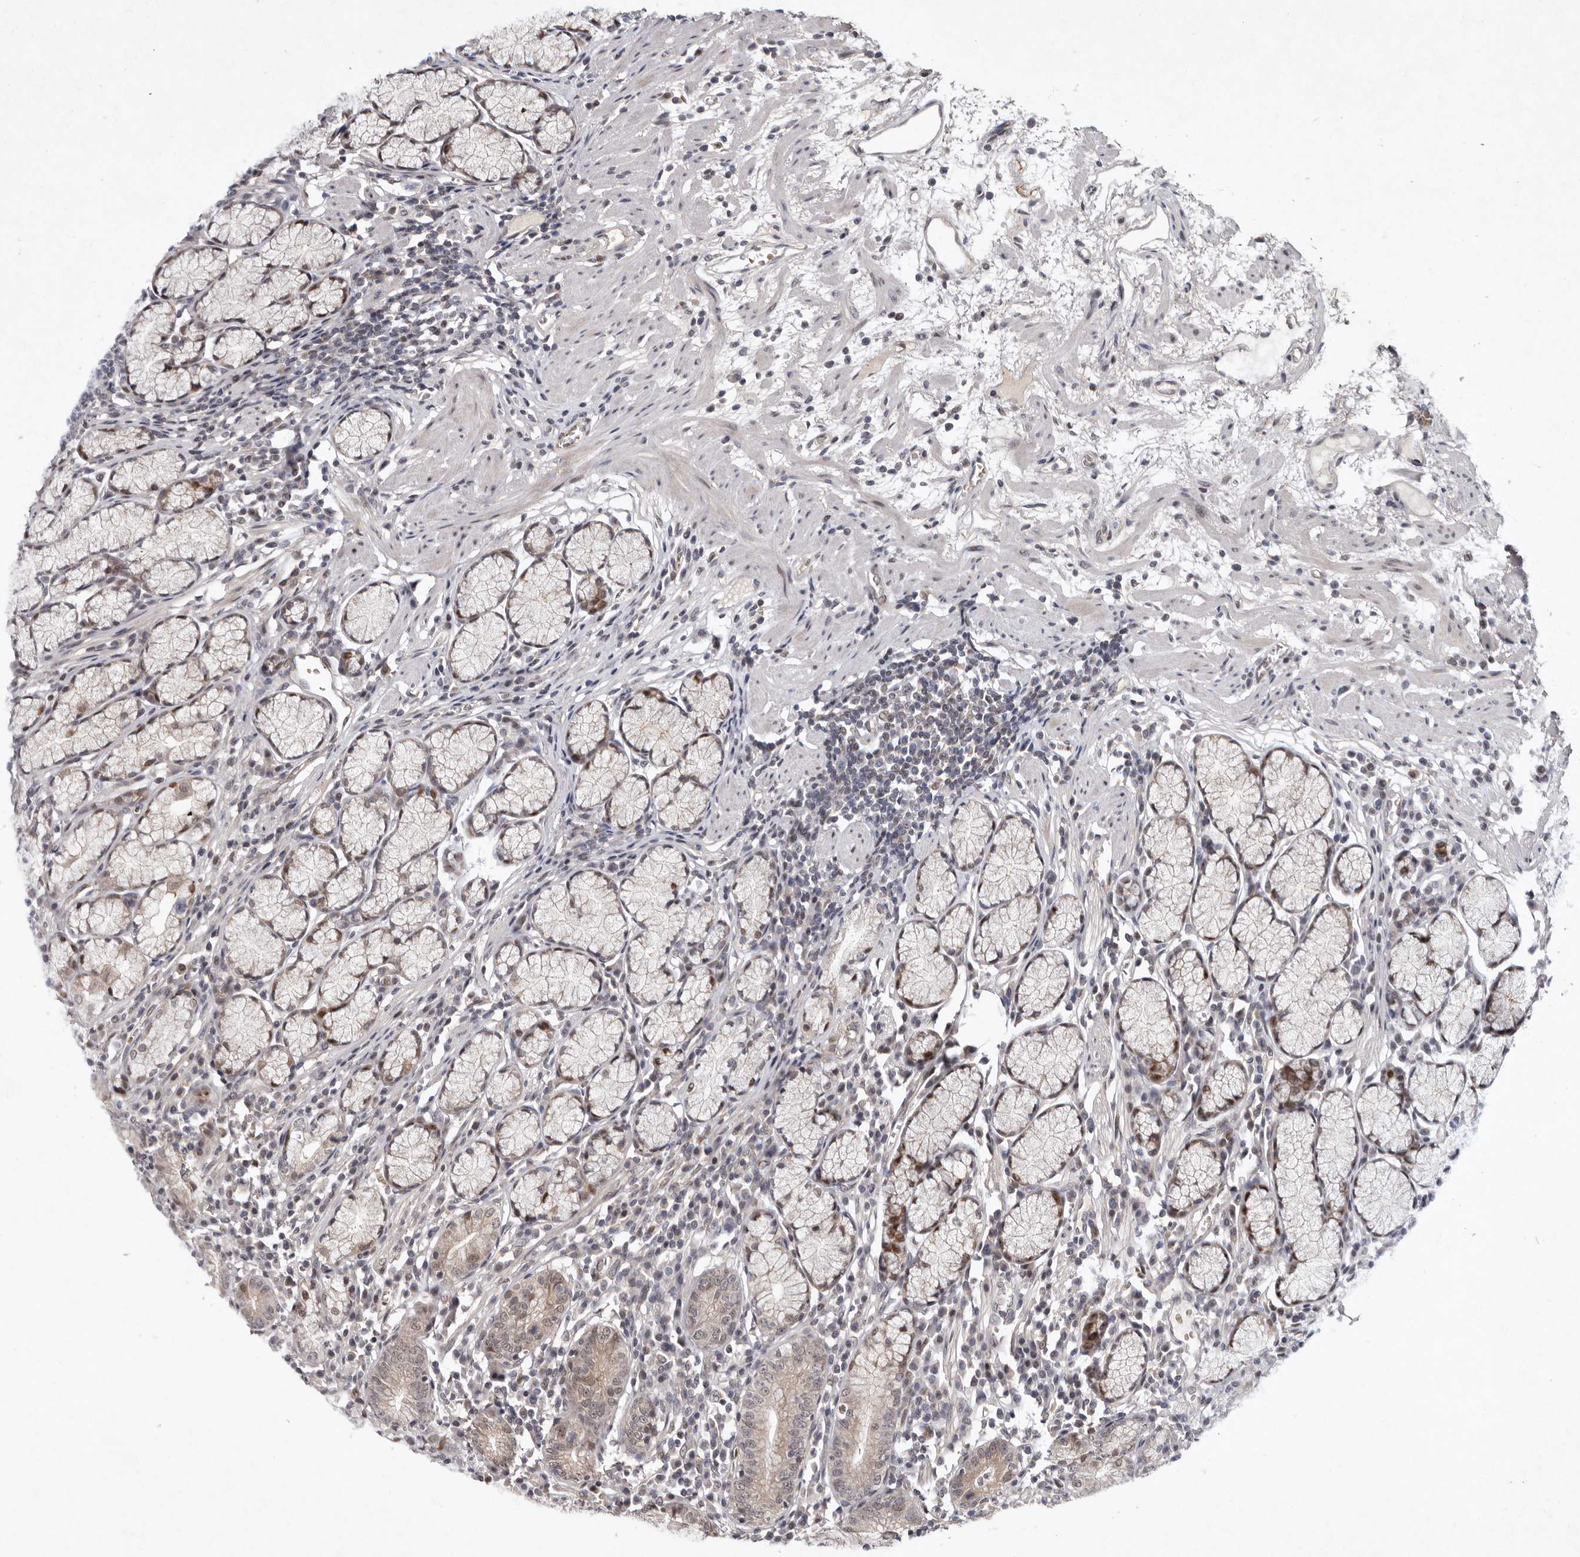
{"staining": {"intensity": "moderate", "quantity": "25%-75%", "location": "cytoplasmic/membranous,nuclear"}, "tissue": "stomach", "cell_type": "Glandular cells", "image_type": "normal", "snomed": [{"axis": "morphology", "description": "Normal tissue, NOS"}, {"axis": "topography", "description": "Stomach"}], "caption": "Immunohistochemistry (IHC) micrograph of benign stomach: human stomach stained using immunohistochemistry (IHC) displays medium levels of moderate protein expression localized specifically in the cytoplasmic/membranous,nuclear of glandular cells, appearing as a cytoplasmic/membranous,nuclear brown color.", "gene": "ABL1", "patient": {"sex": "male", "age": 55}}